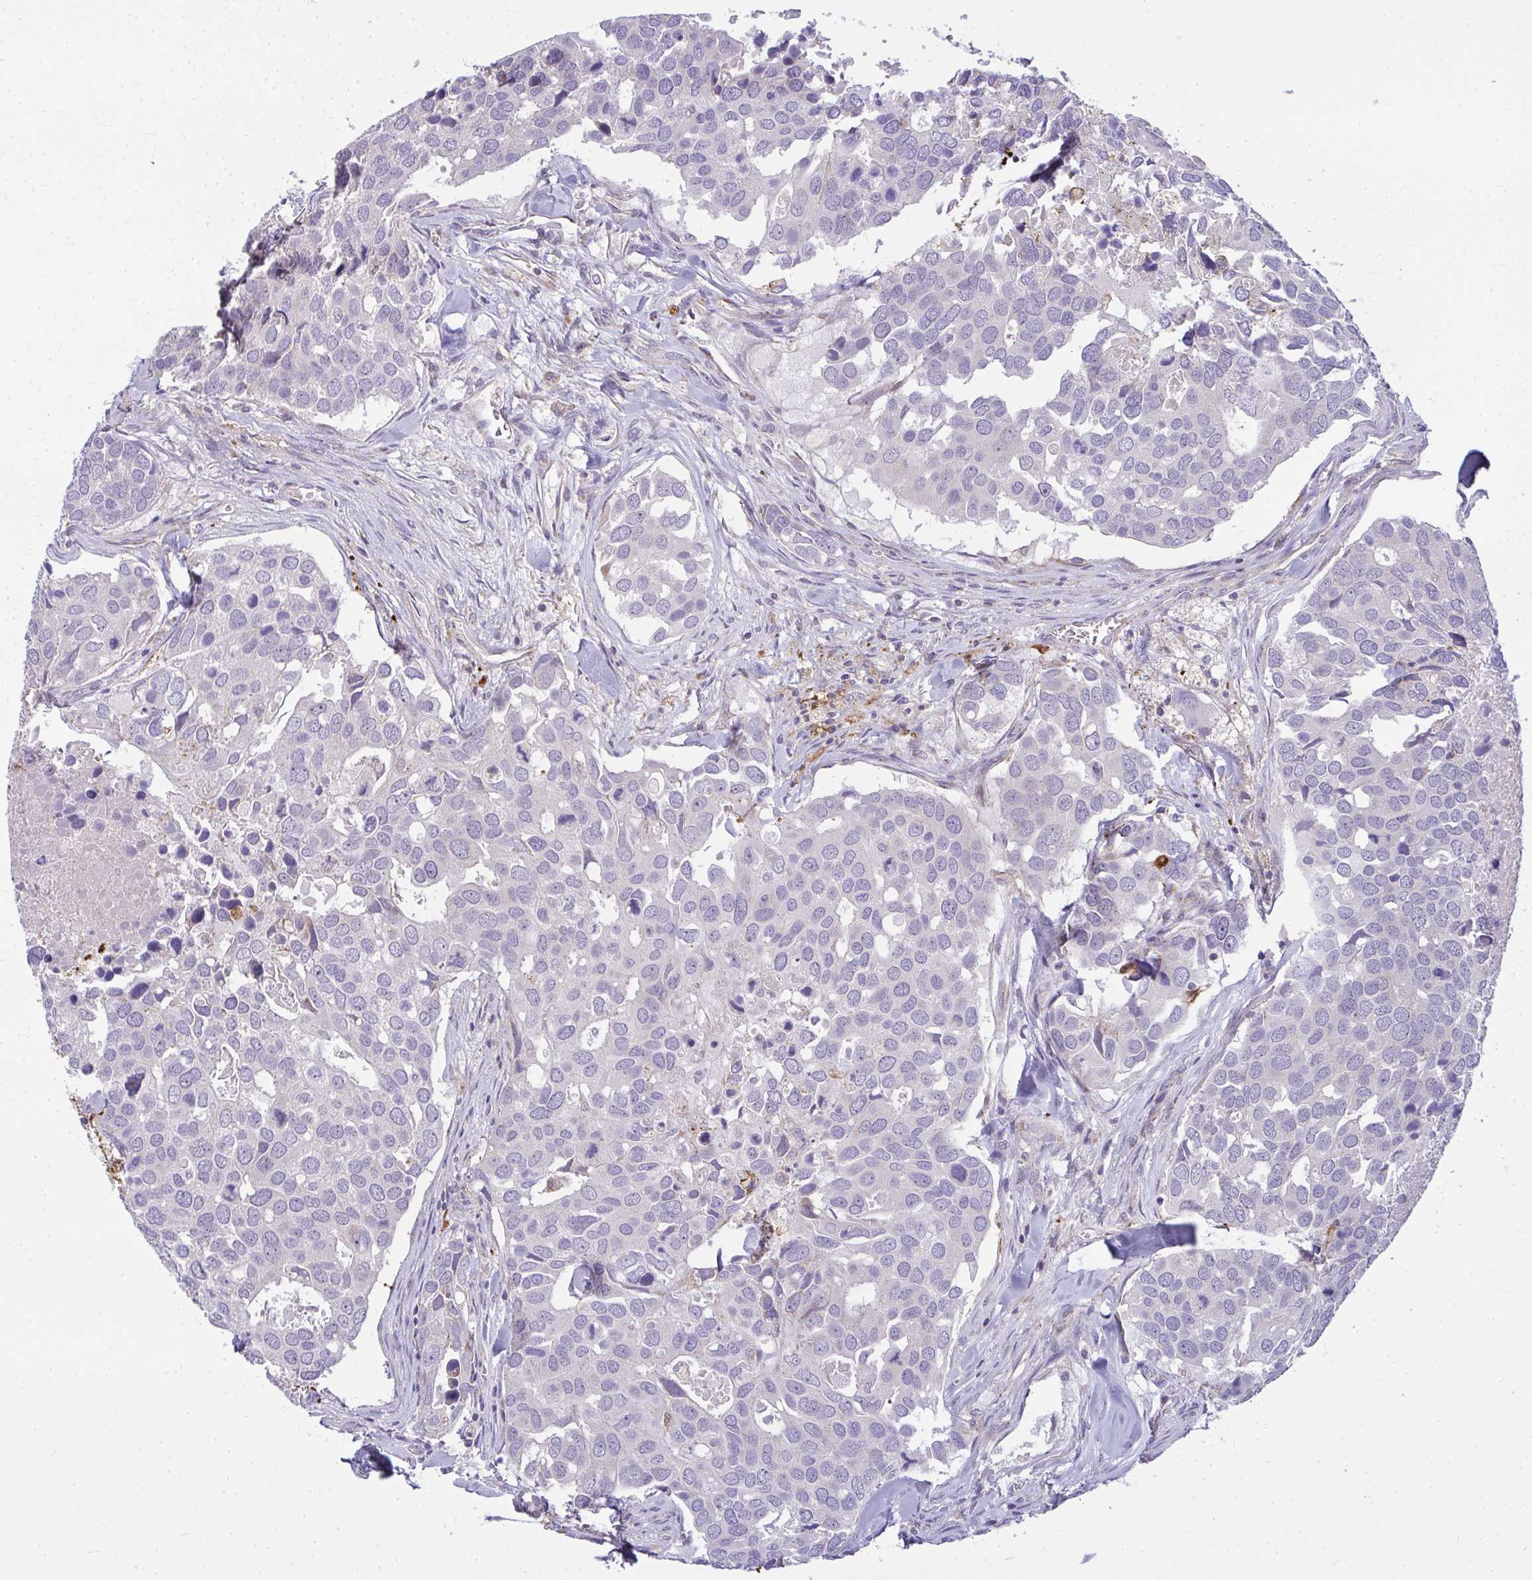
{"staining": {"intensity": "negative", "quantity": "none", "location": "none"}, "tissue": "breast cancer", "cell_type": "Tumor cells", "image_type": "cancer", "snomed": [{"axis": "morphology", "description": "Duct carcinoma"}, {"axis": "topography", "description": "Breast"}], "caption": "High power microscopy photomicrograph of an immunohistochemistry micrograph of infiltrating ductal carcinoma (breast), revealing no significant expression in tumor cells. (Stains: DAB (3,3'-diaminobenzidine) immunohistochemistry with hematoxylin counter stain, Microscopy: brightfield microscopy at high magnification).", "gene": "SRRM4", "patient": {"sex": "female", "age": 83}}